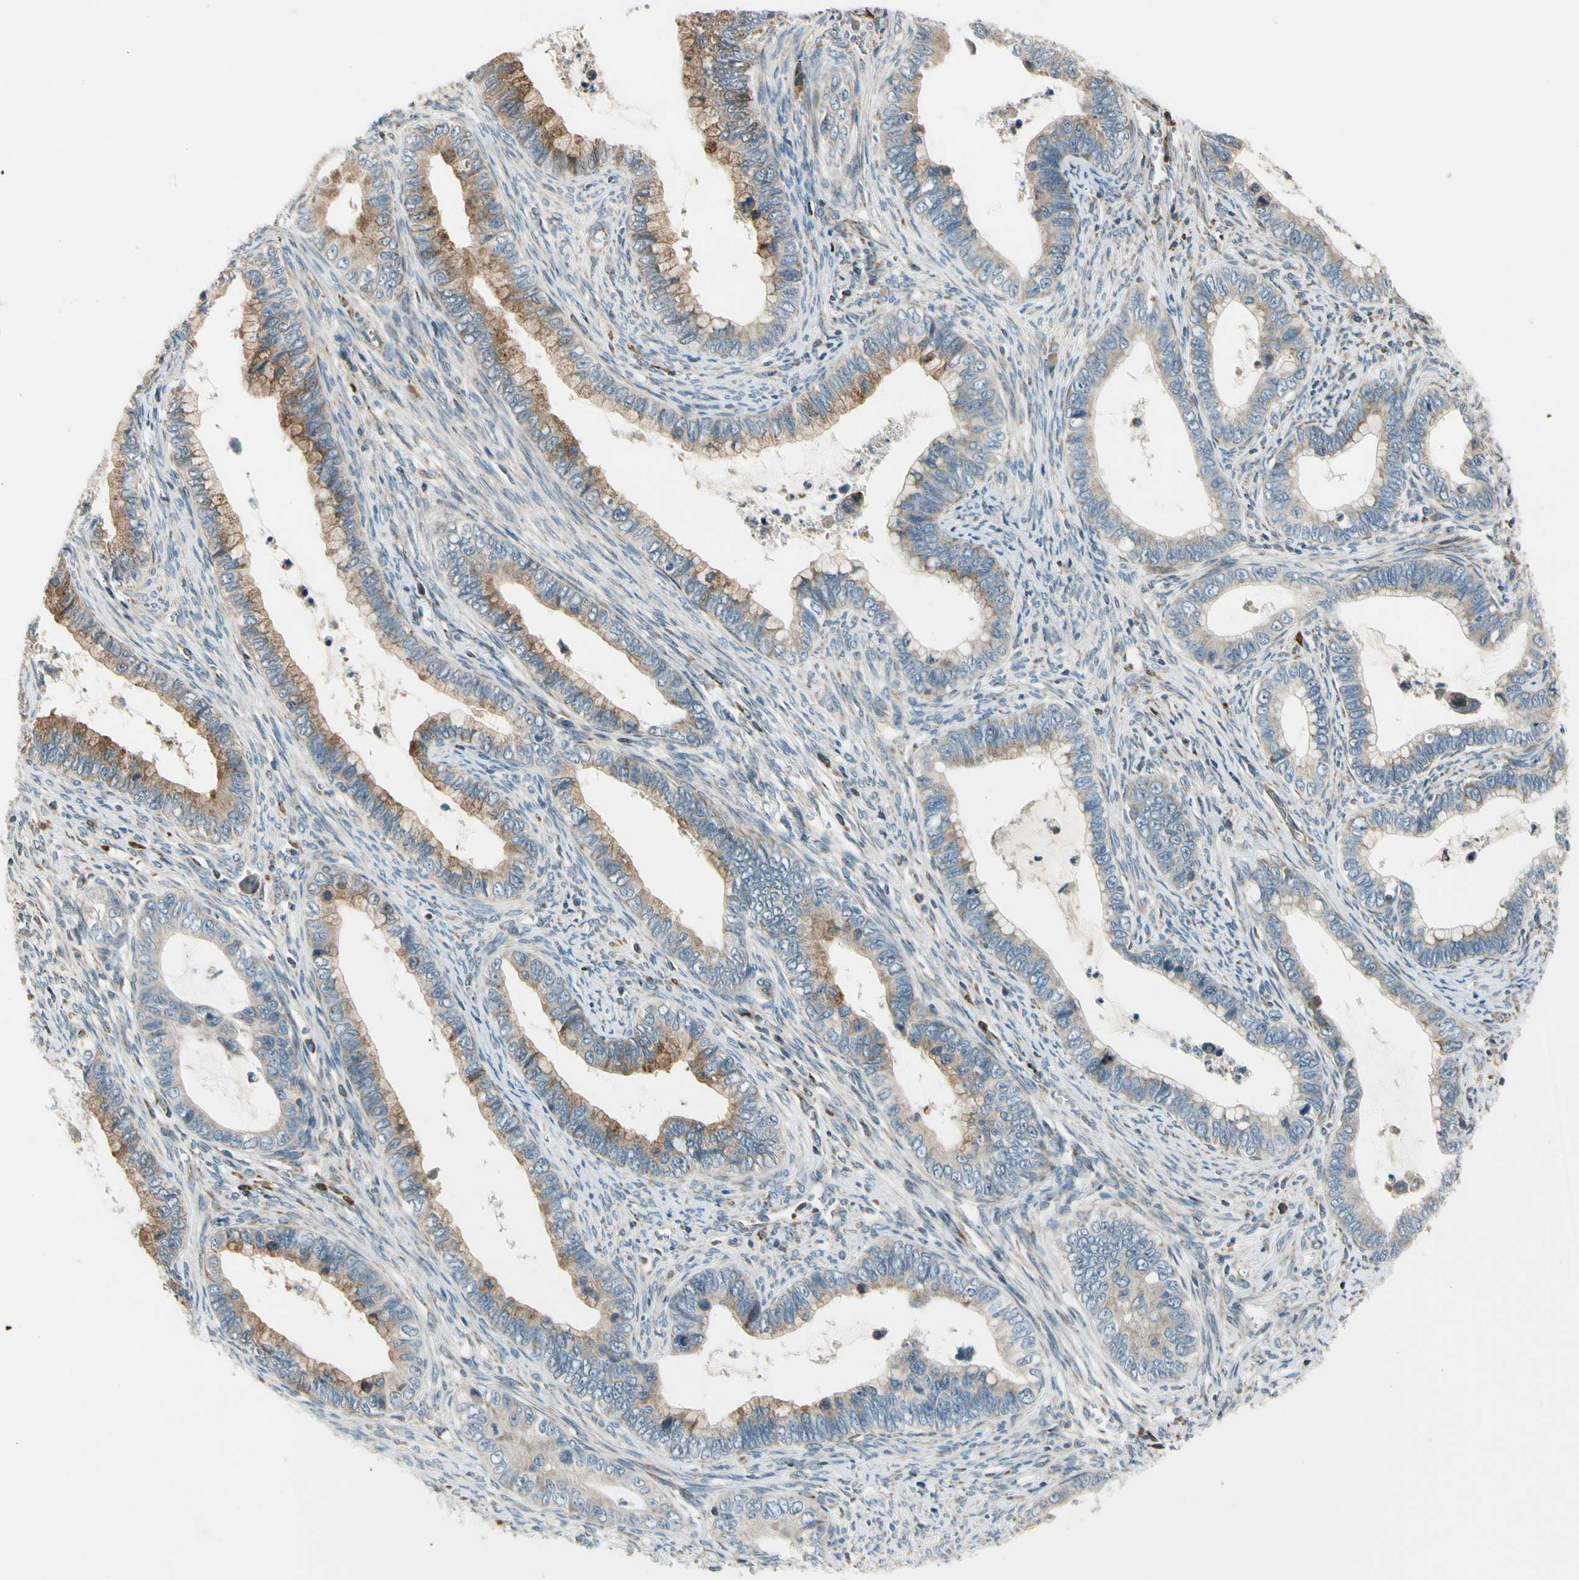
{"staining": {"intensity": "moderate", "quantity": ">75%", "location": "cytoplasmic/membranous"}, "tissue": "cervical cancer", "cell_type": "Tumor cells", "image_type": "cancer", "snomed": [{"axis": "morphology", "description": "Adenocarcinoma, NOS"}, {"axis": "topography", "description": "Cervix"}], "caption": "Approximately >75% of tumor cells in adenocarcinoma (cervical) demonstrate moderate cytoplasmic/membranous protein expression as visualized by brown immunohistochemical staining.", "gene": "NPHP3", "patient": {"sex": "female", "age": 44}}